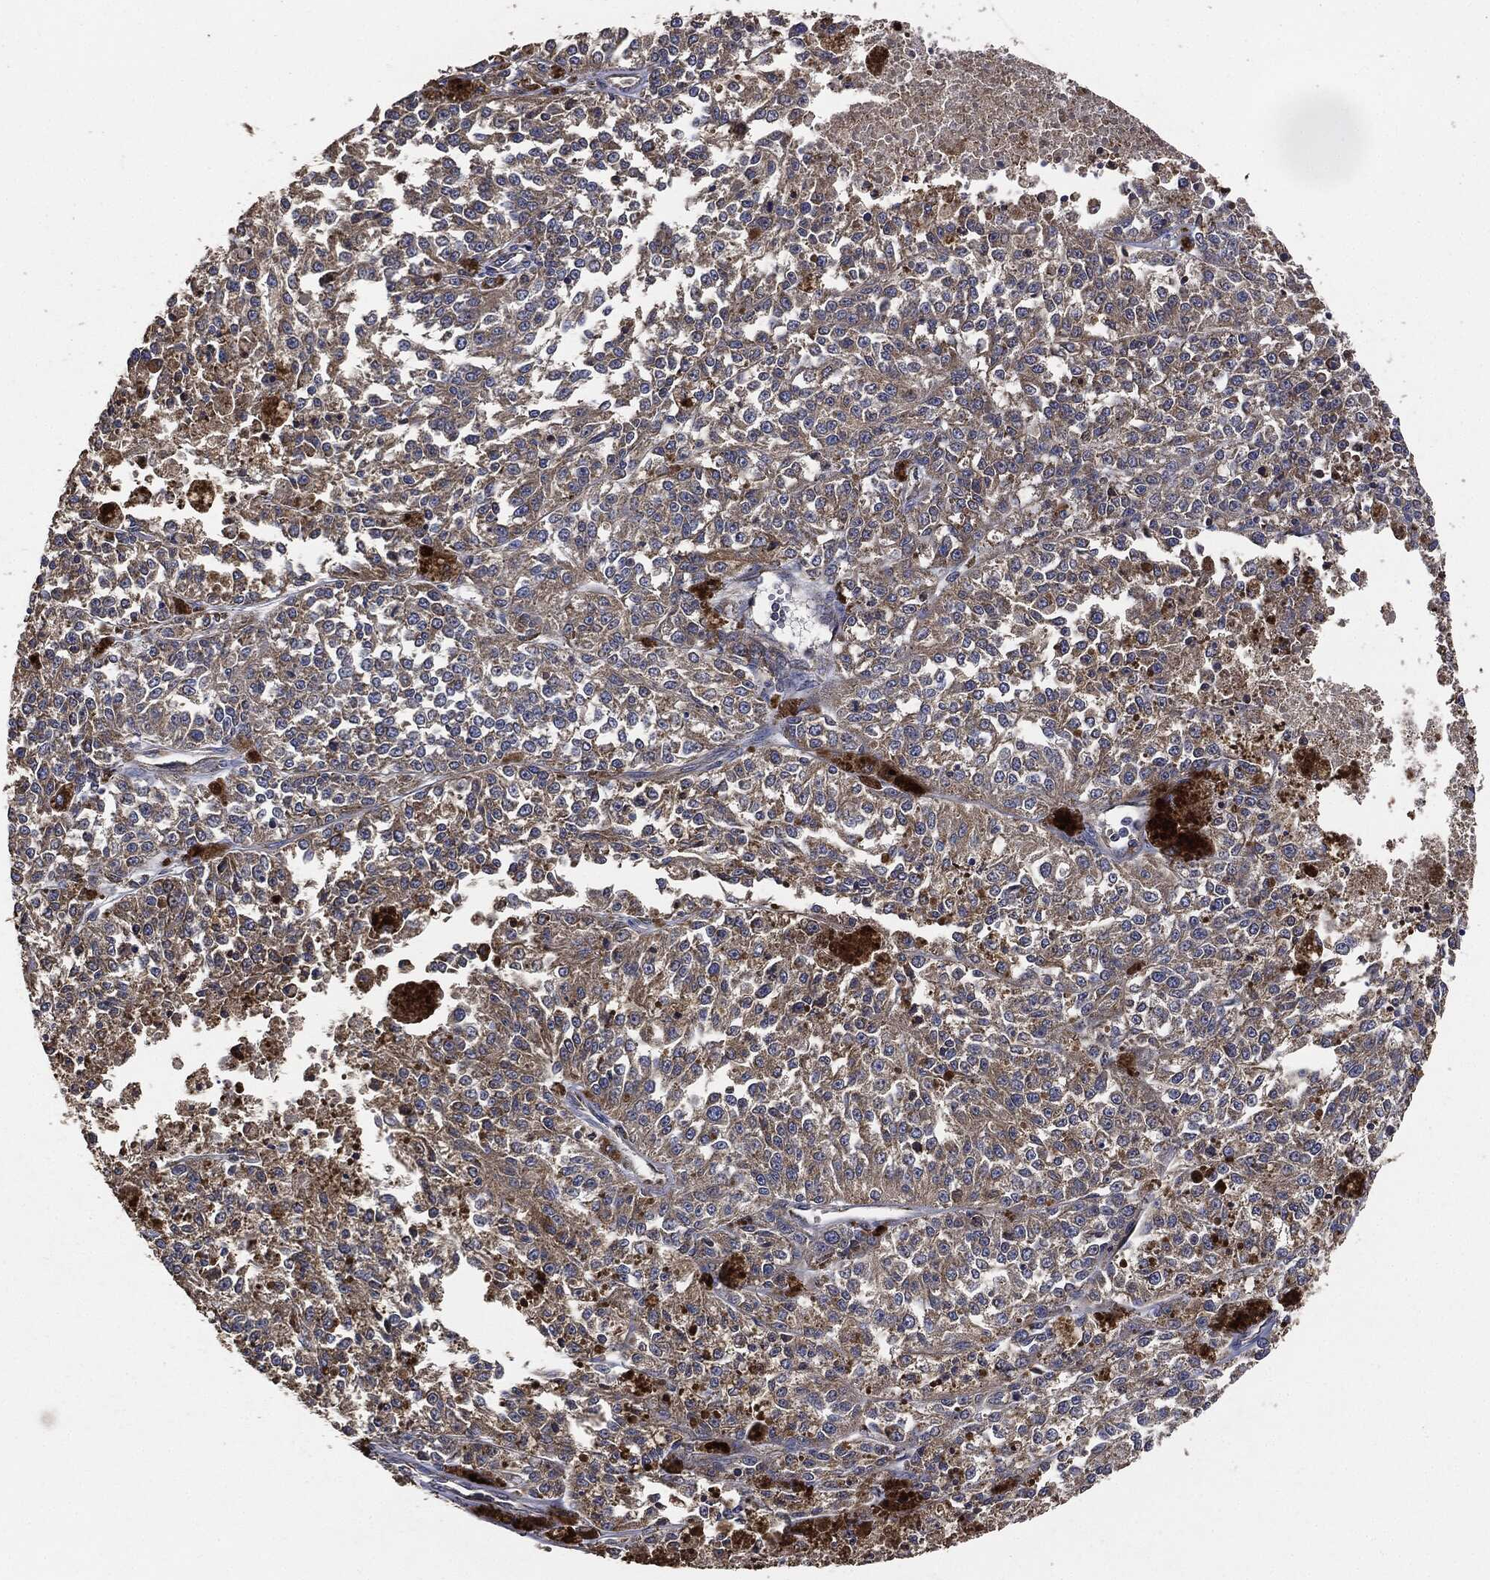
{"staining": {"intensity": "moderate", "quantity": "25%-75%", "location": "cytoplasmic/membranous"}, "tissue": "melanoma", "cell_type": "Tumor cells", "image_type": "cancer", "snomed": [{"axis": "morphology", "description": "Malignant melanoma, Metastatic site"}, {"axis": "topography", "description": "Lymph node"}], "caption": "Immunohistochemical staining of melanoma shows medium levels of moderate cytoplasmic/membranous staining in approximately 25%-75% of tumor cells.", "gene": "STK3", "patient": {"sex": "female", "age": 64}}